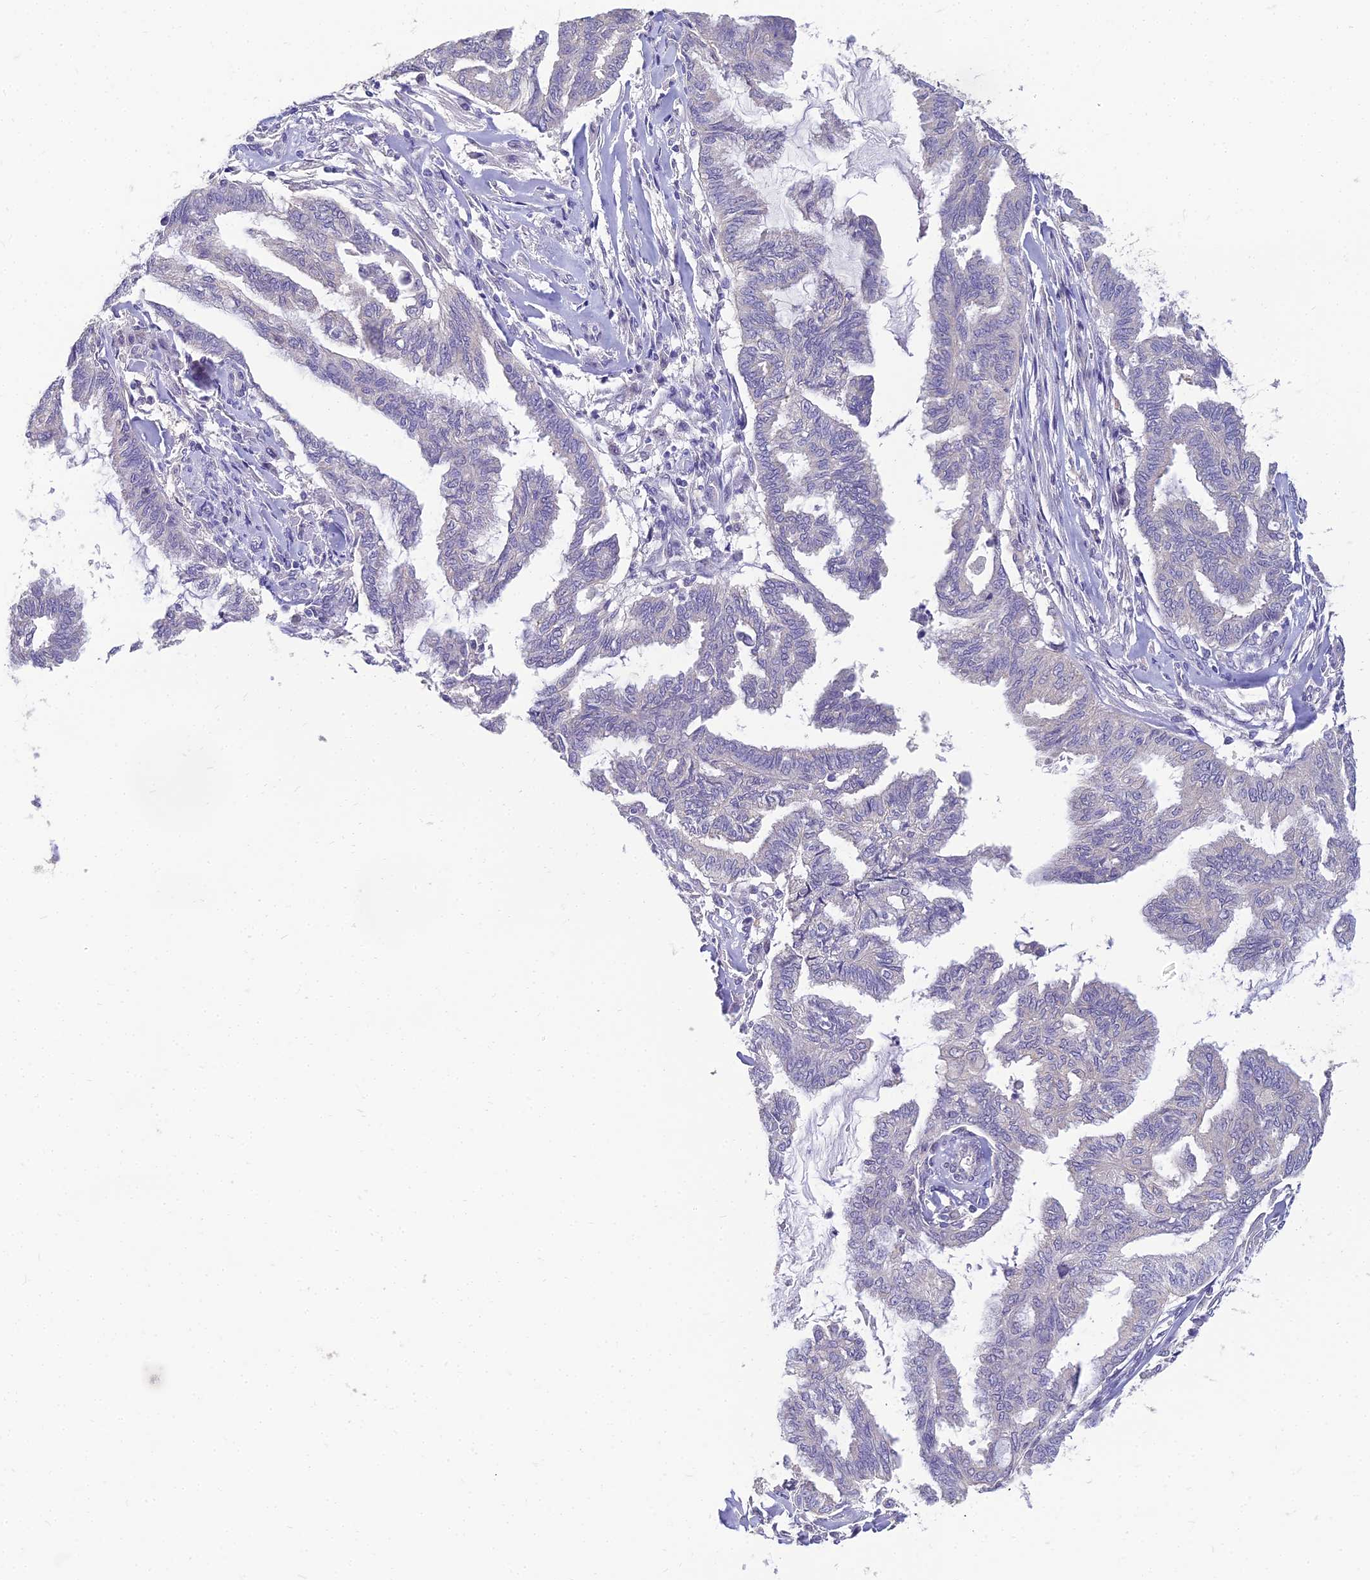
{"staining": {"intensity": "negative", "quantity": "none", "location": "none"}, "tissue": "endometrial cancer", "cell_type": "Tumor cells", "image_type": "cancer", "snomed": [{"axis": "morphology", "description": "Adenocarcinoma, NOS"}, {"axis": "topography", "description": "Endometrium"}], "caption": "DAB immunohistochemical staining of human endometrial cancer shows no significant staining in tumor cells. (IHC, brightfield microscopy, high magnification).", "gene": "NPY", "patient": {"sex": "female", "age": 86}}